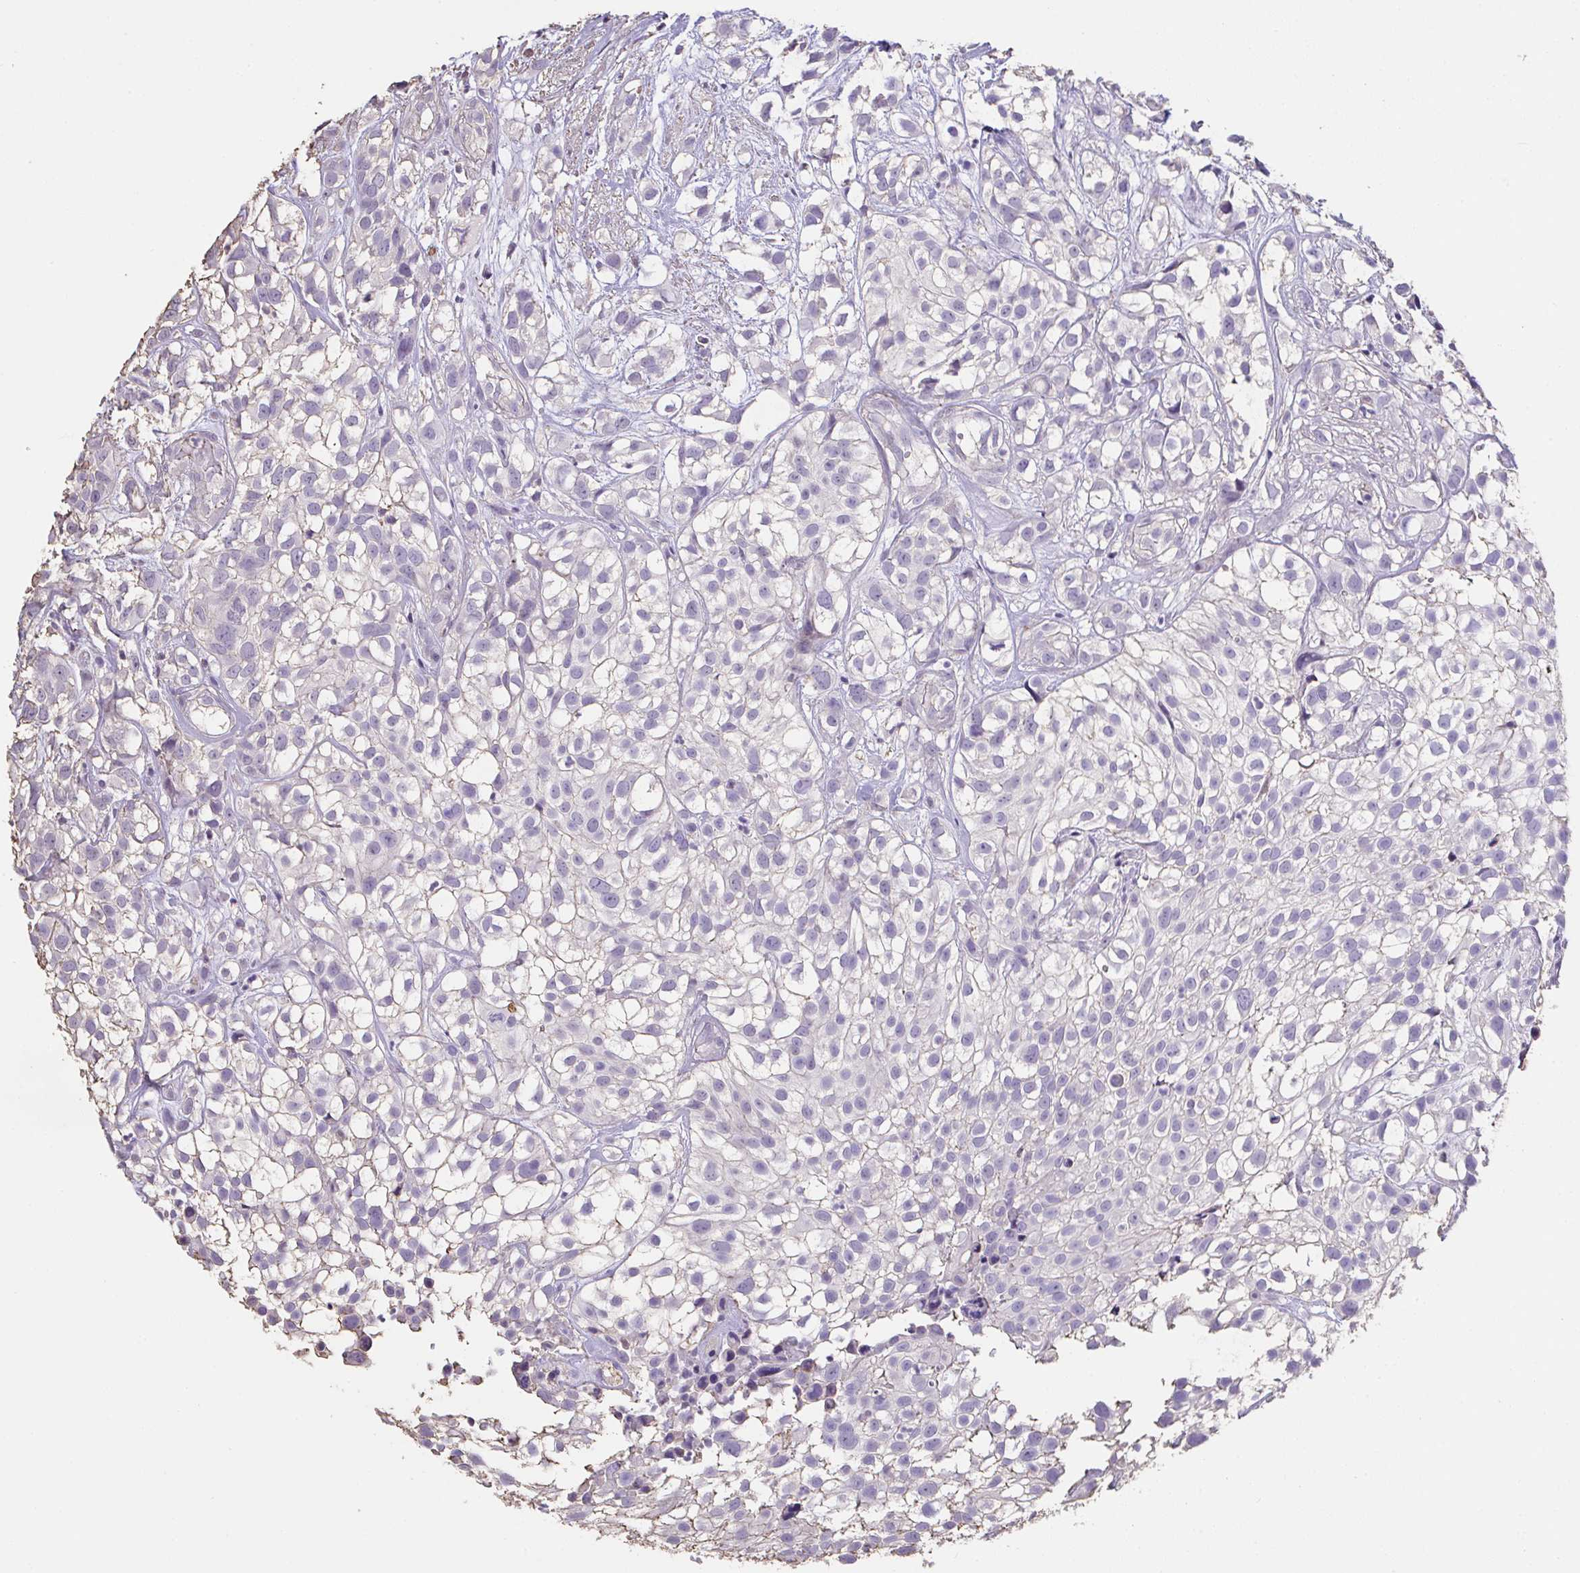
{"staining": {"intensity": "negative", "quantity": "none", "location": "none"}, "tissue": "urothelial cancer", "cell_type": "Tumor cells", "image_type": "cancer", "snomed": [{"axis": "morphology", "description": "Urothelial carcinoma, High grade"}, {"axis": "topography", "description": "Urinary bladder"}], "caption": "Micrograph shows no significant protein expression in tumor cells of high-grade urothelial carcinoma.", "gene": "IL23R", "patient": {"sex": "male", "age": 56}}